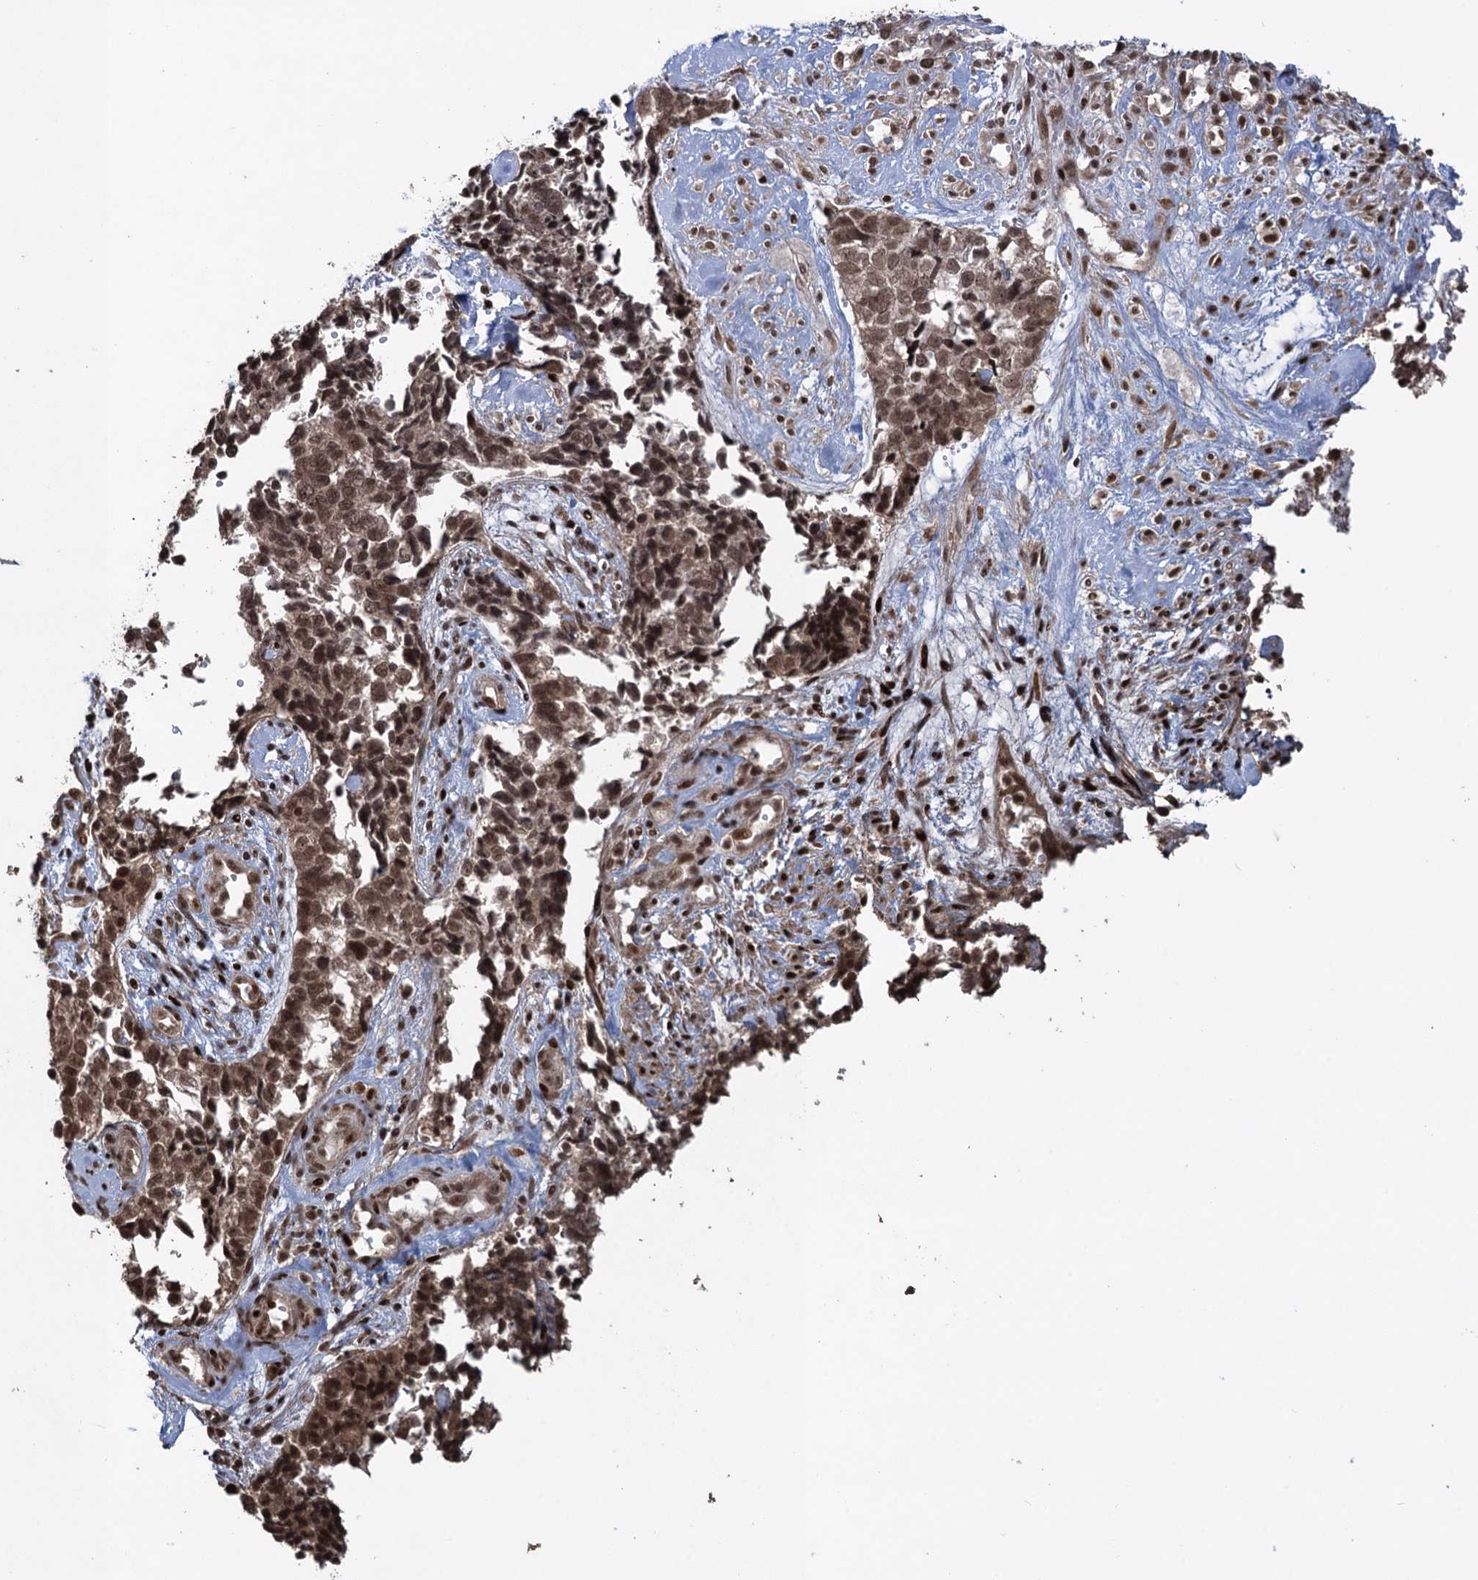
{"staining": {"intensity": "moderate", "quantity": ">75%", "location": "nuclear"}, "tissue": "cervical cancer", "cell_type": "Tumor cells", "image_type": "cancer", "snomed": [{"axis": "morphology", "description": "Squamous cell carcinoma, NOS"}, {"axis": "topography", "description": "Cervix"}], "caption": "DAB immunohistochemical staining of human cervical cancer reveals moderate nuclear protein positivity in about >75% of tumor cells.", "gene": "ZNF169", "patient": {"sex": "female", "age": 63}}